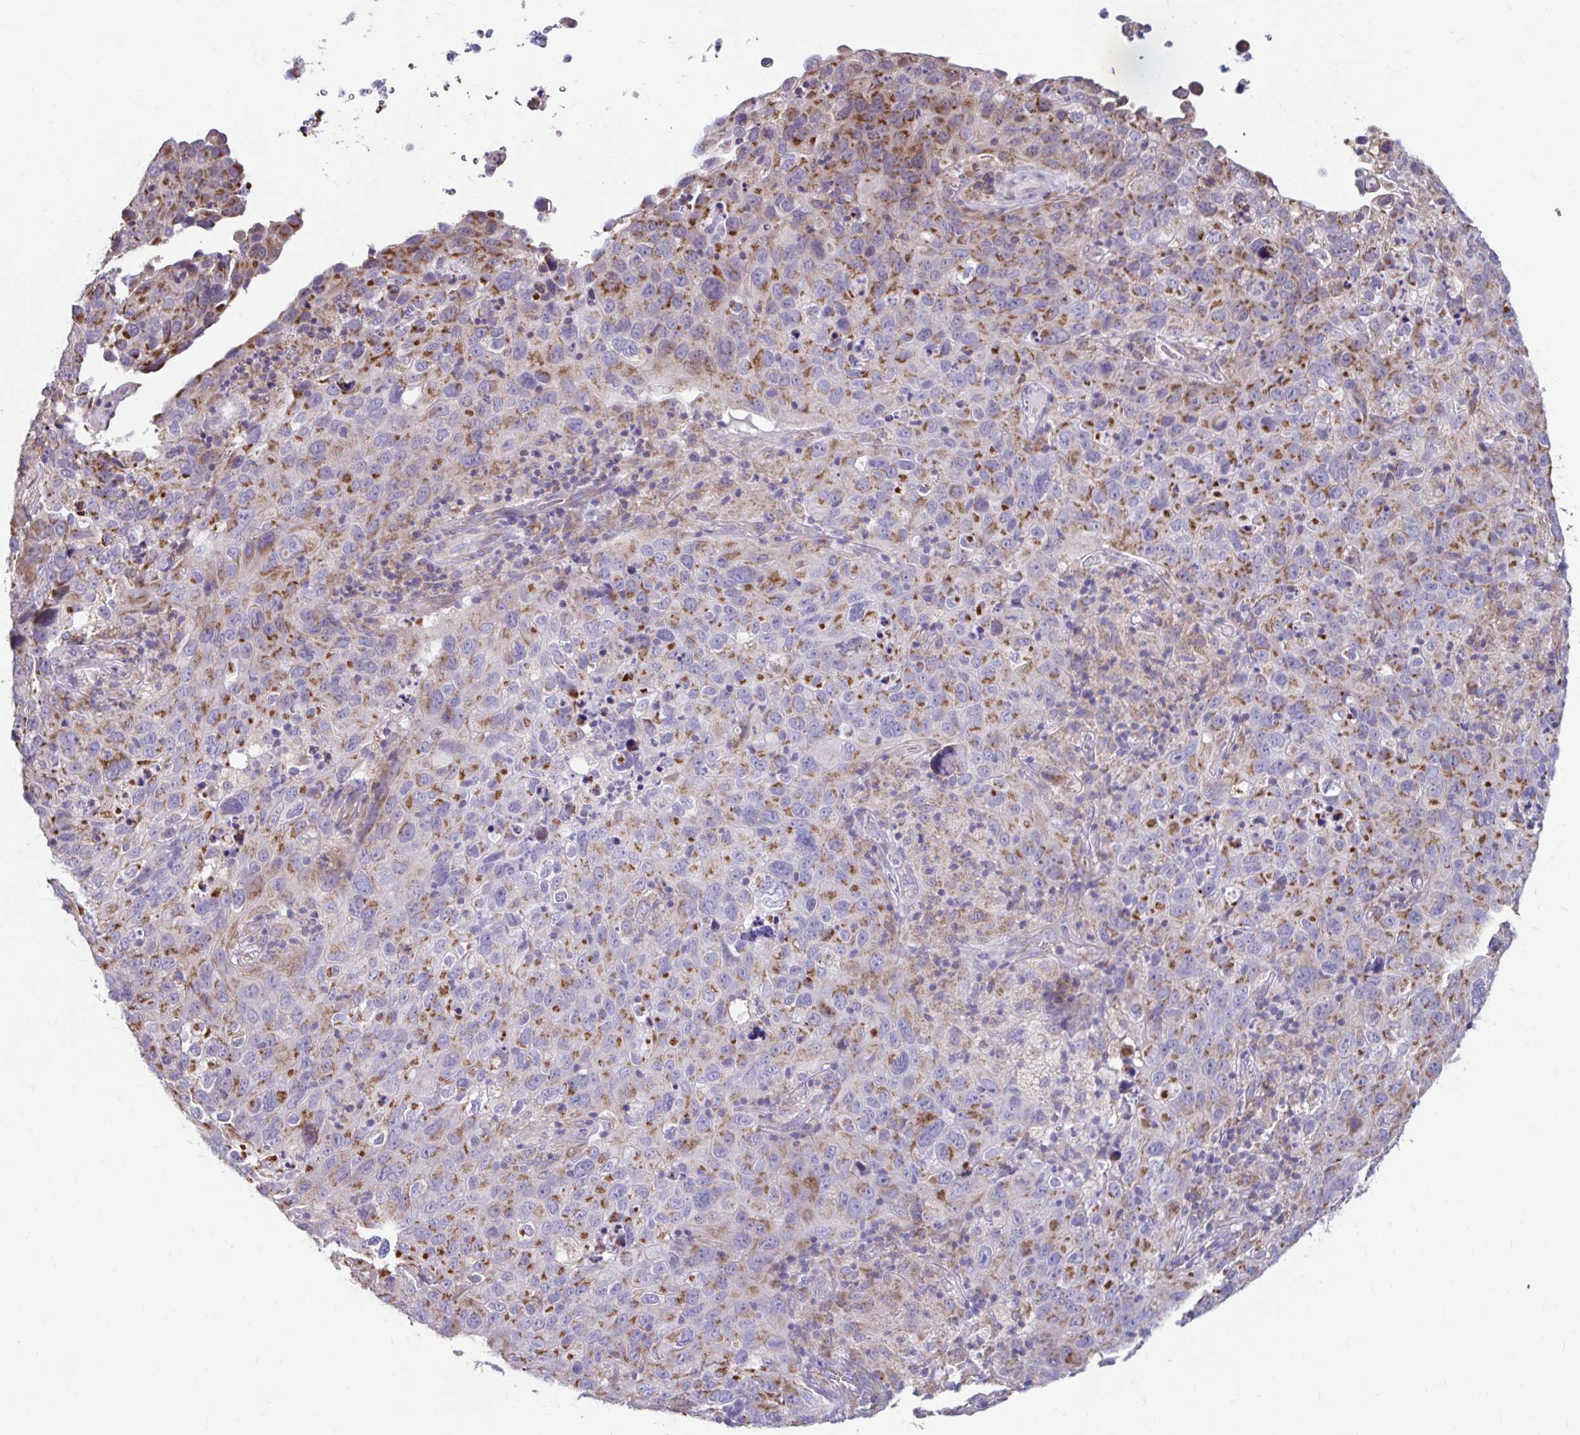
{"staining": {"intensity": "moderate", "quantity": ">75%", "location": "cytoplasmic/membranous"}, "tissue": "cervical cancer", "cell_type": "Tumor cells", "image_type": "cancer", "snomed": [{"axis": "morphology", "description": "Squamous cell carcinoma, NOS"}, {"axis": "topography", "description": "Cervix"}], "caption": "Human cervical squamous cell carcinoma stained with a brown dye displays moderate cytoplasmic/membranous positive staining in approximately >75% of tumor cells.", "gene": "LINGO4", "patient": {"sex": "female", "age": 44}}